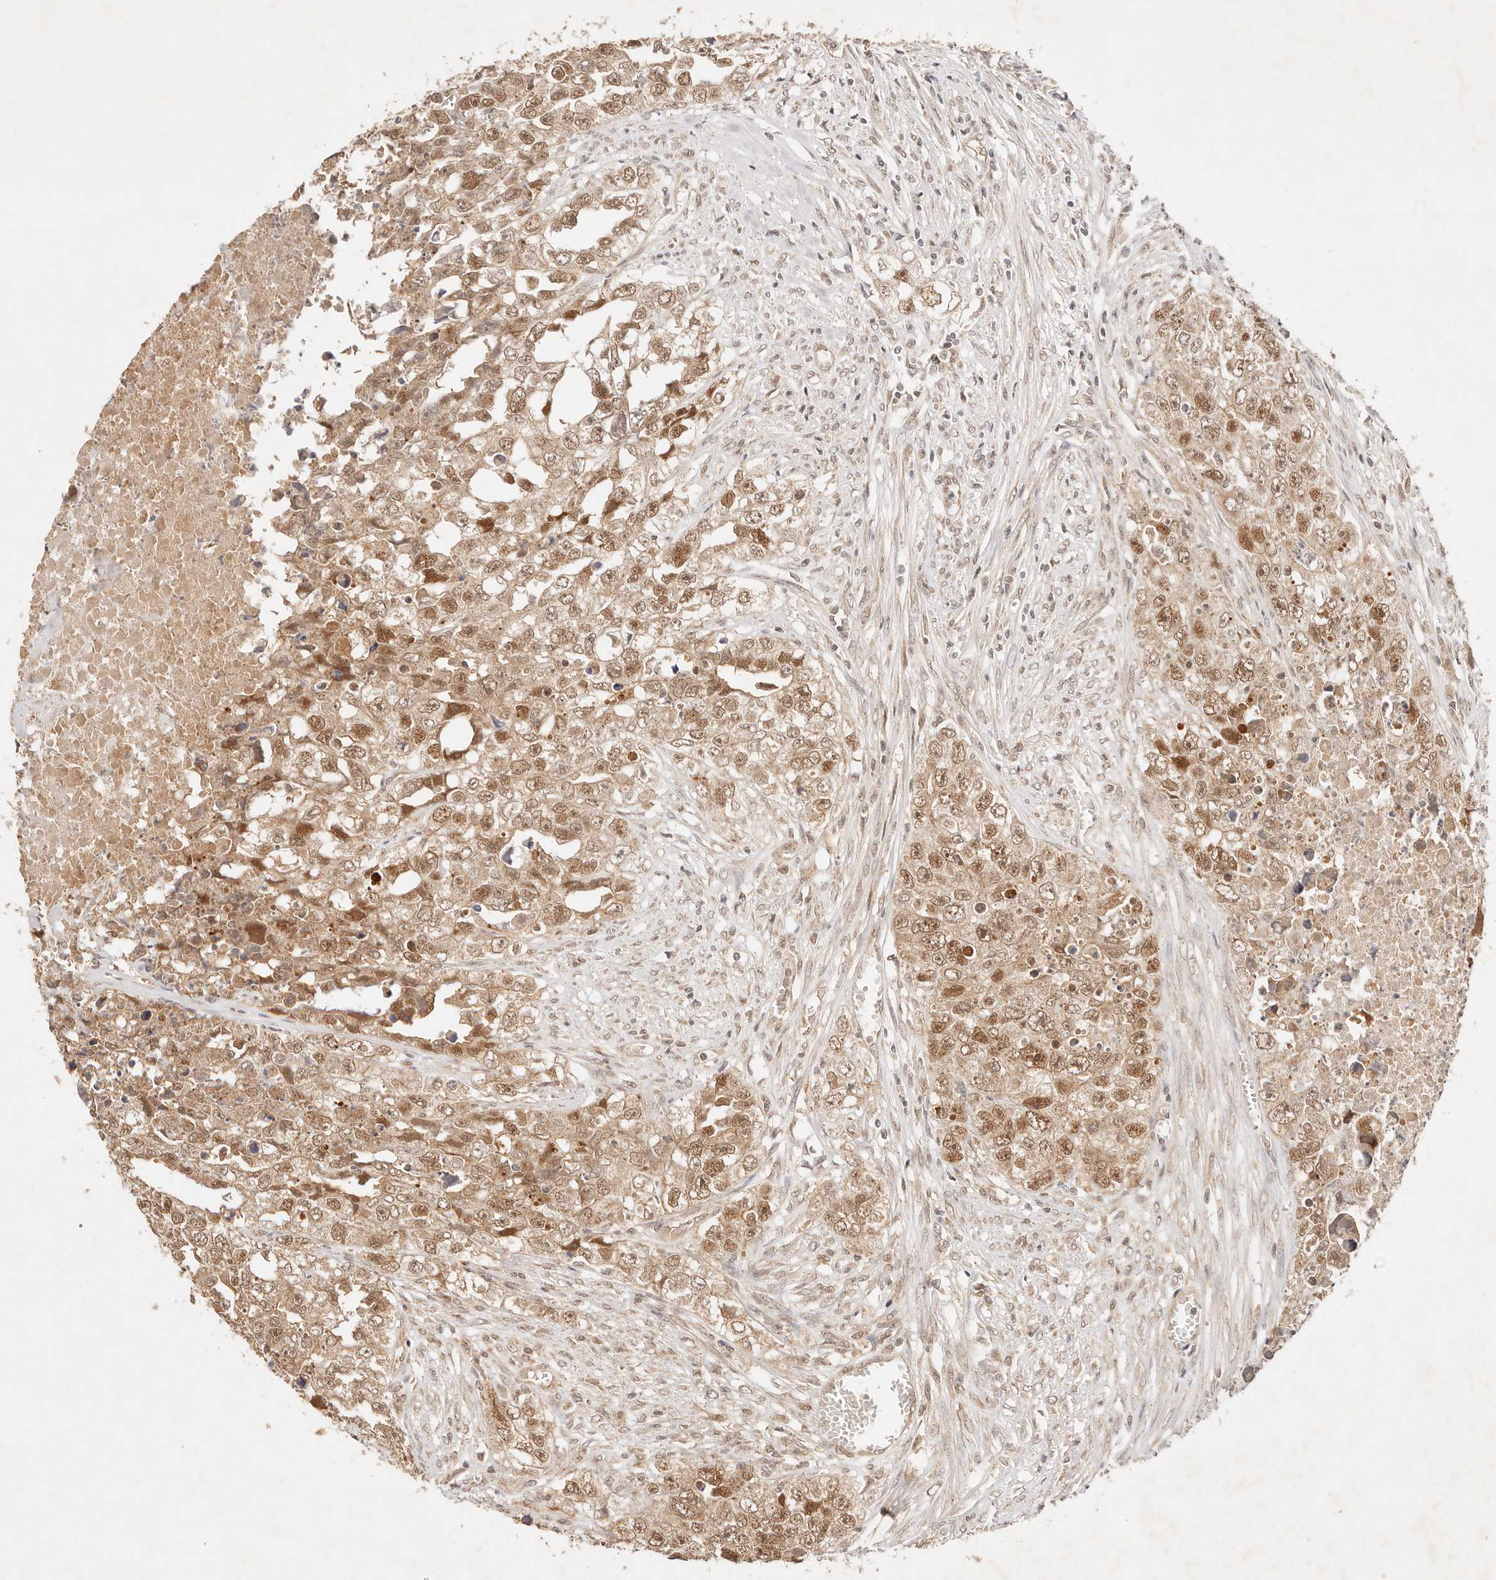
{"staining": {"intensity": "moderate", "quantity": ">75%", "location": "cytoplasmic/membranous,nuclear"}, "tissue": "testis cancer", "cell_type": "Tumor cells", "image_type": "cancer", "snomed": [{"axis": "morphology", "description": "Seminoma, NOS"}, {"axis": "morphology", "description": "Carcinoma, Embryonal, NOS"}, {"axis": "topography", "description": "Testis"}], "caption": "The micrograph reveals immunohistochemical staining of testis cancer (seminoma). There is moderate cytoplasmic/membranous and nuclear expression is present in about >75% of tumor cells.", "gene": "TRIM11", "patient": {"sex": "male", "age": 43}}